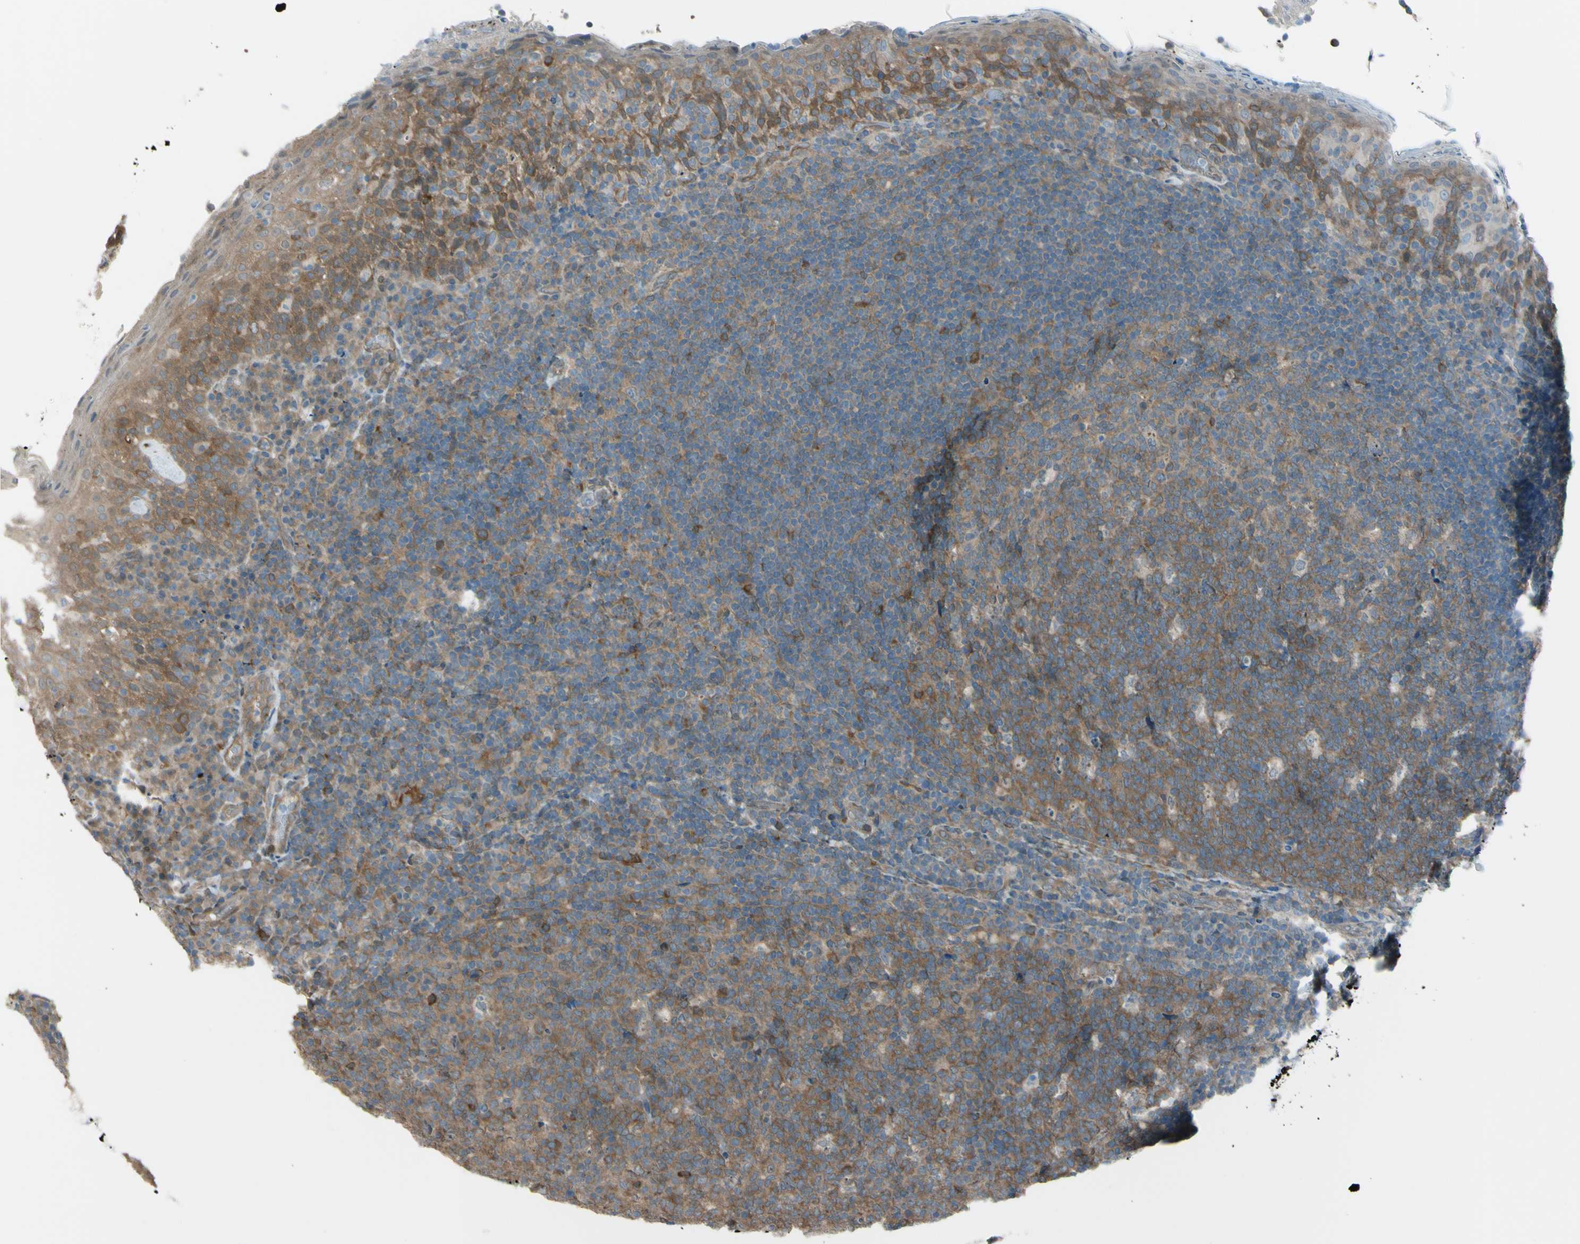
{"staining": {"intensity": "weak", "quantity": ">75%", "location": "cytoplasmic/membranous"}, "tissue": "tonsil", "cell_type": "Germinal center cells", "image_type": "normal", "snomed": [{"axis": "morphology", "description": "Normal tissue, NOS"}, {"axis": "topography", "description": "Tonsil"}], "caption": "High-magnification brightfield microscopy of normal tonsil stained with DAB (brown) and counterstained with hematoxylin (blue). germinal center cells exhibit weak cytoplasmic/membranous expression is appreciated in approximately>75% of cells.", "gene": "YWHAQ", "patient": {"sex": "male", "age": 17}}